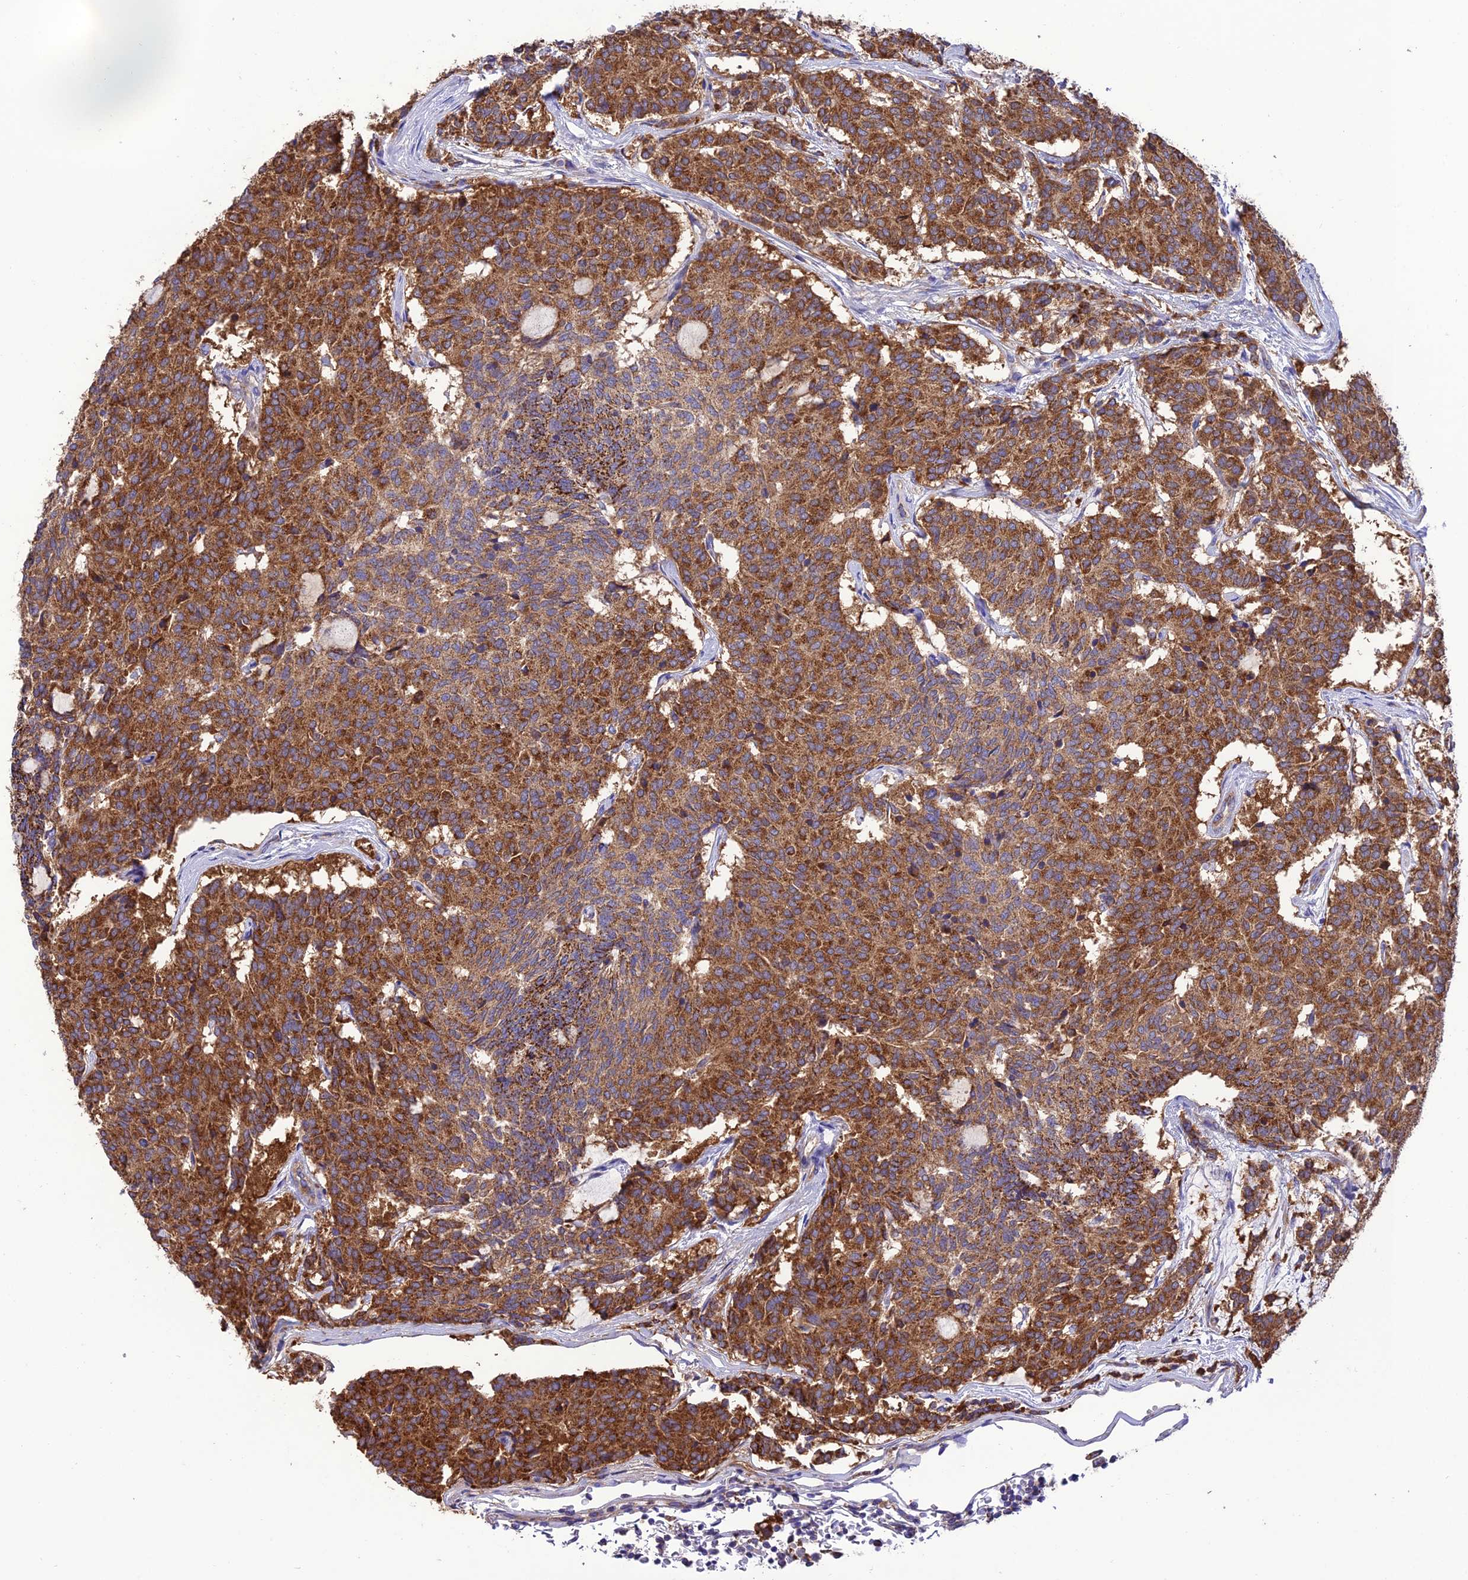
{"staining": {"intensity": "strong", "quantity": ">75%", "location": "cytoplasmic/membranous"}, "tissue": "carcinoid", "cell_type": "Tumor cells", "image_type": "cancer", "snomed": [{"axis": "morphology", "description": "Carcinoid, malignant, NOS"}, {"axis": "topography", "description": "Pancreas"}], "caption": "Tumor cells demonstrate high levels of strong cytoplasmic/membranous positivity in about >75% of cells in human malignant carcinoid.", "gene": "MAP3K12", "patient": {"sex": "female", "age": 54}}